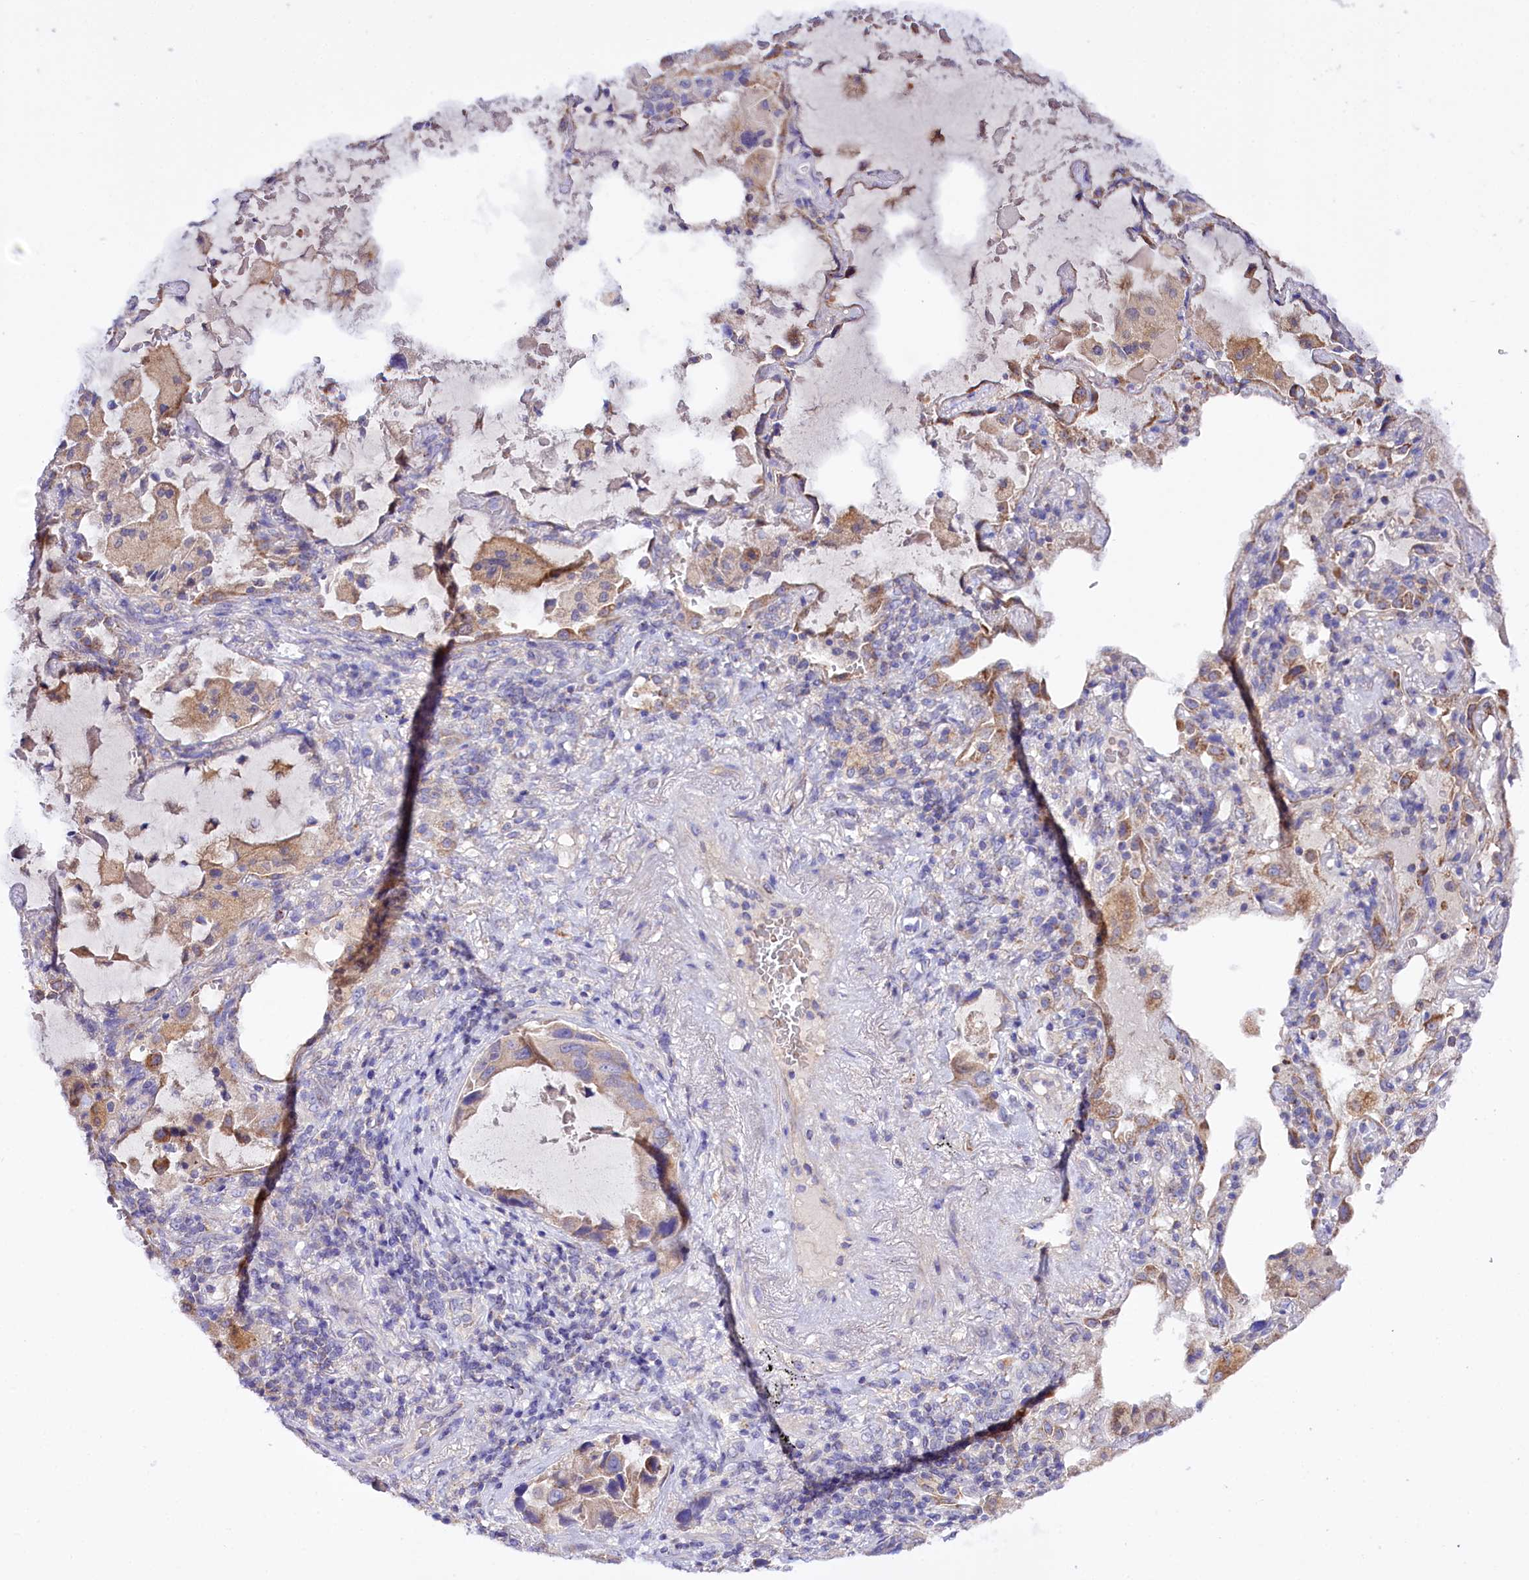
{"staining": {"intensity": "weak", "quantity": "<25%", "location": "cytoplasmic/membranous"}, "tissue": "lung cancer", "cell_type": "Tumor cells", "image_type": "cancer", "snomed": [{"axis": "morphology", "description": "Squamous cell carcinoma, NOS"}, {"axis": "topography", "description": "Lung"}], "caption": "Tumor cells show no significant positivity in squamous cell carcinoma (lung).", "gene": "ZNF45", "patient": {"sex": "female", "age": 73}}